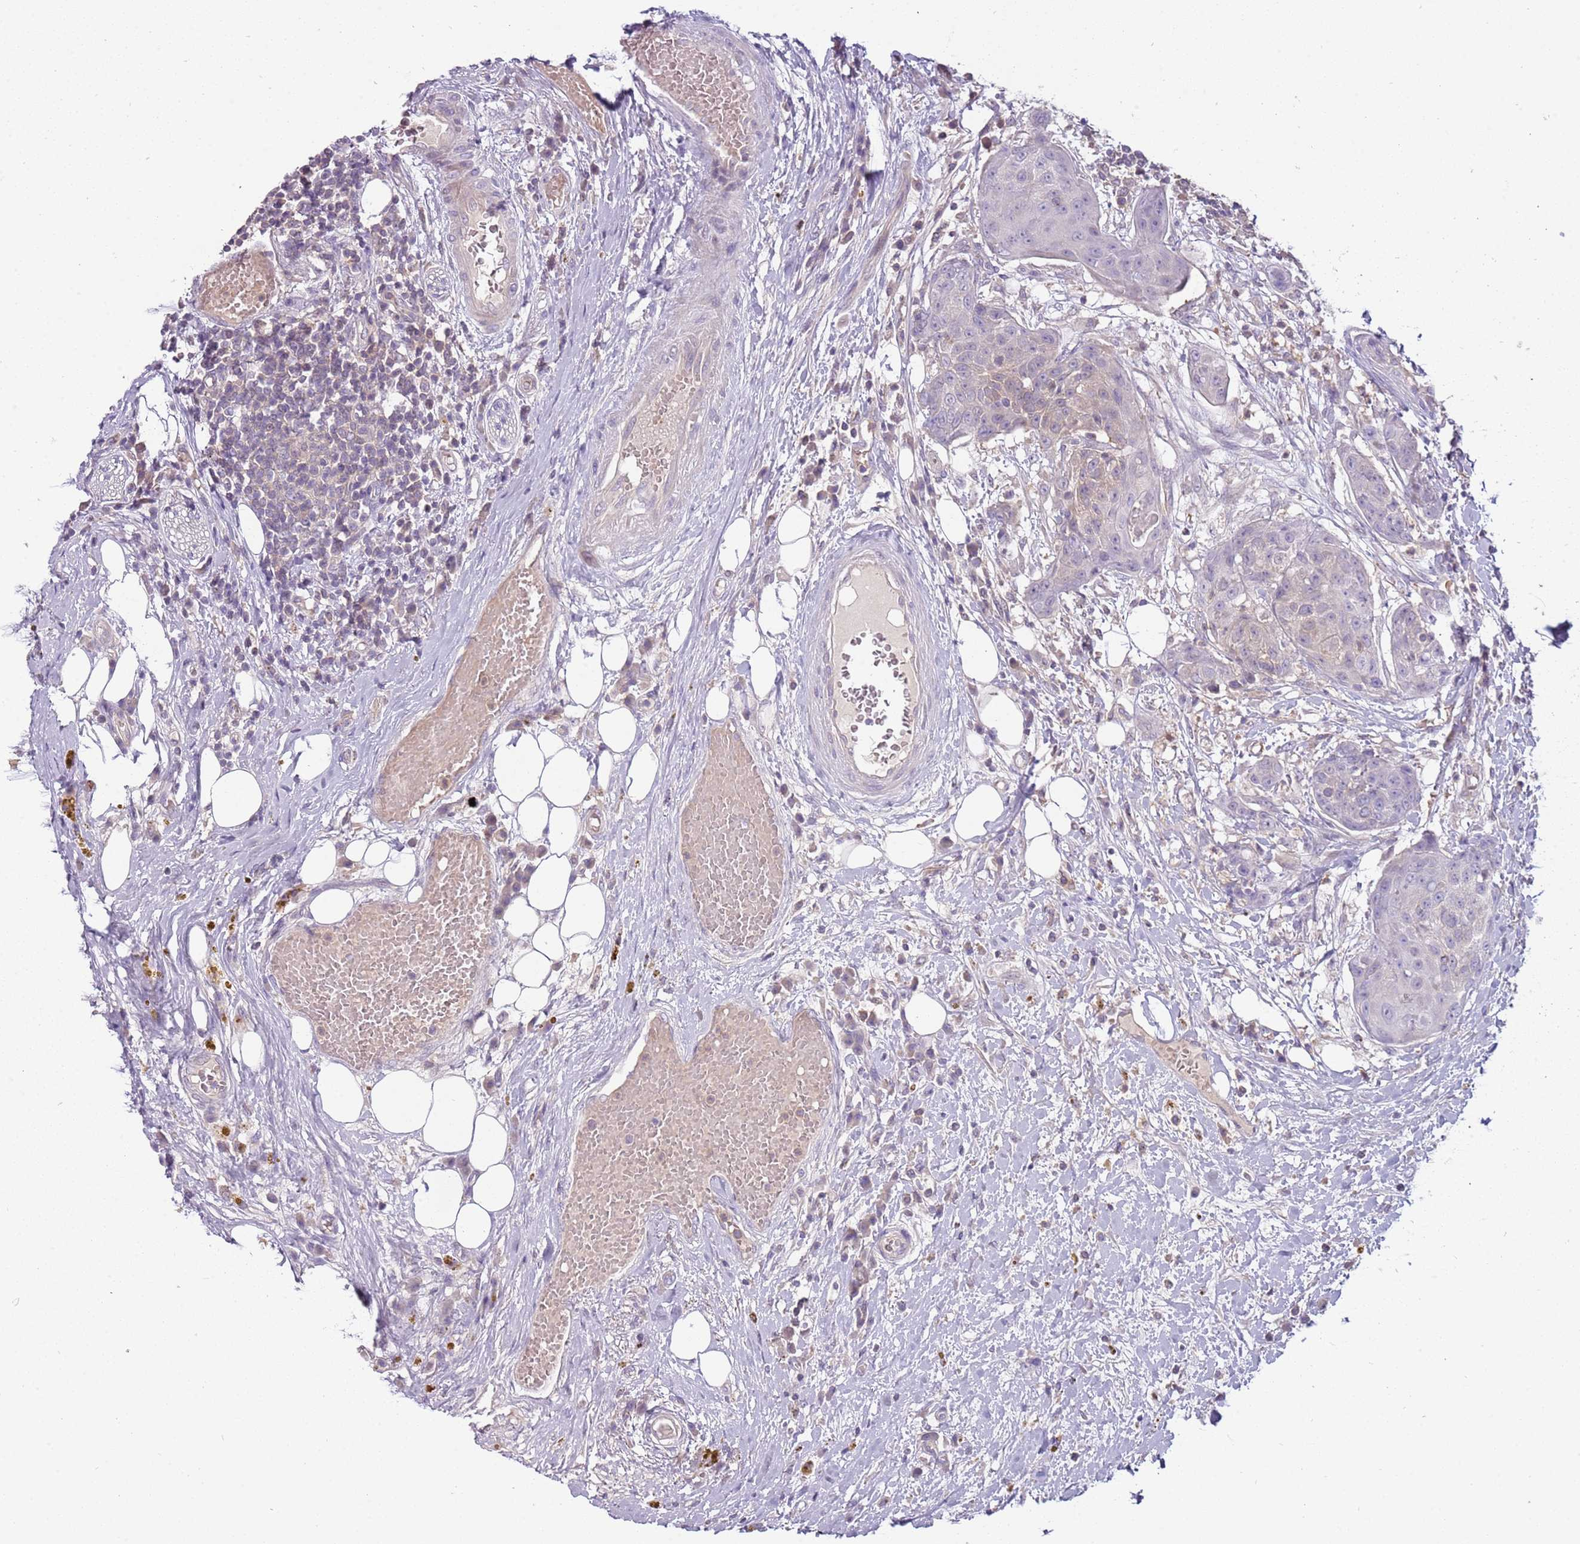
{"staining": {"intensity": "negative", "quantity": "none", "location": "none"}, "tissue": "urothelial cancer", "cell_type": "Tumor cells", "image_type": "cancer", "snomed": [{"axis": "morphology", "description": "Urothelial carcinoma, High grade"}, {"axis": "topography", "description": "Urinary bladder"}], "caption": "There is no significant staining in tumor cells of urothelial carcinoma (high-grade). Nuclei are stained in blue.", "gene": "ARHGAP5", "patient": {"sex": "female", "age": 63}}